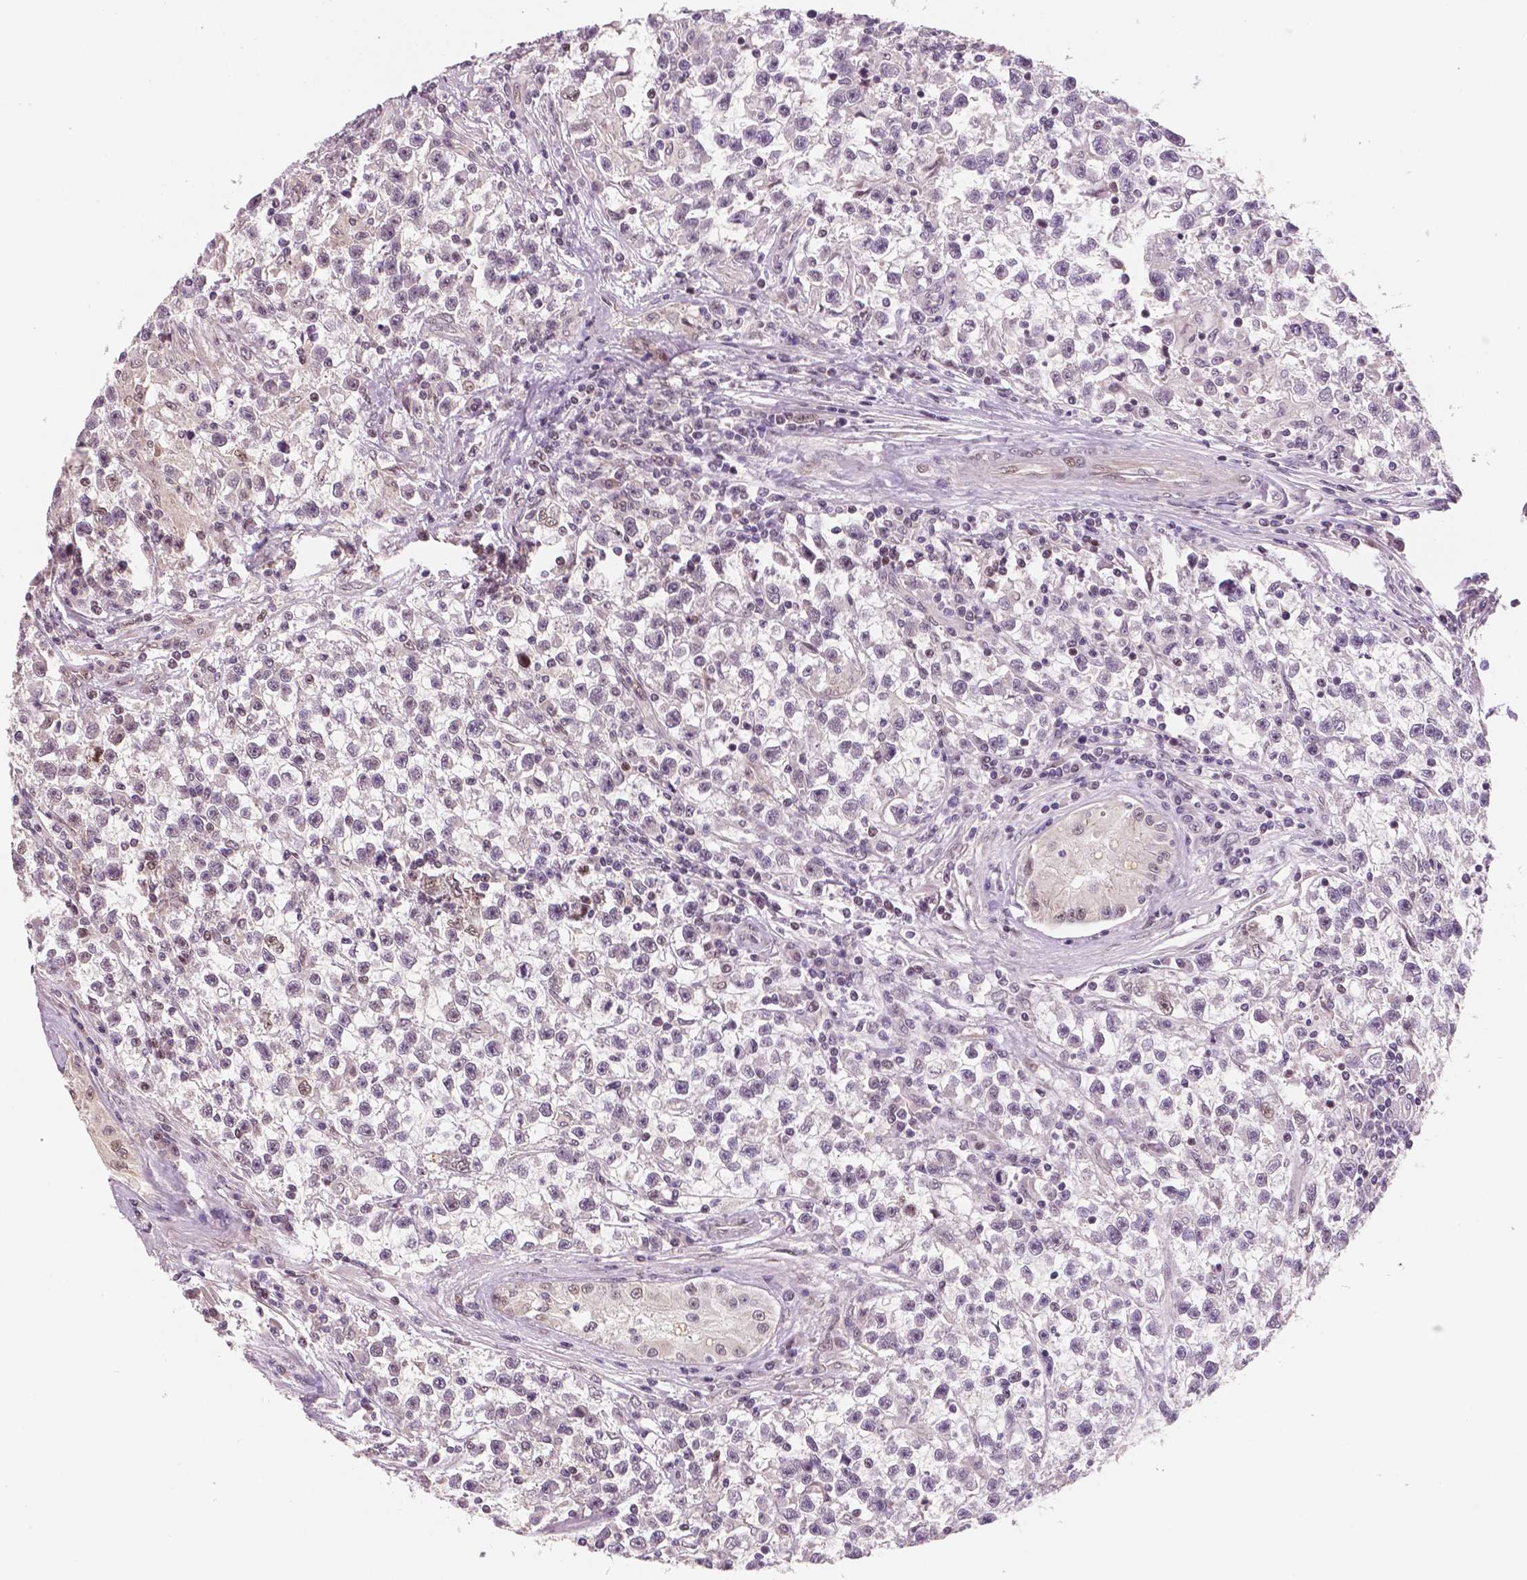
{"staining": {"intensity": "negative", "quantity": "none", "location": "none"}, "tissue": "testis cancer", "cell_type": "Tumor cells", "image_type": "cancer", "snomed": [{"axis": "morphology", "description": "Seminoma, NOS"}, {"axis": "topography", "description": "Testis"}], "caption": "Histopathology image shows no protein positivity in tumor cells of seminoma (testis) tissue.", "gene": "STAT3", "patient": {"sex": "male", "age": 31}}